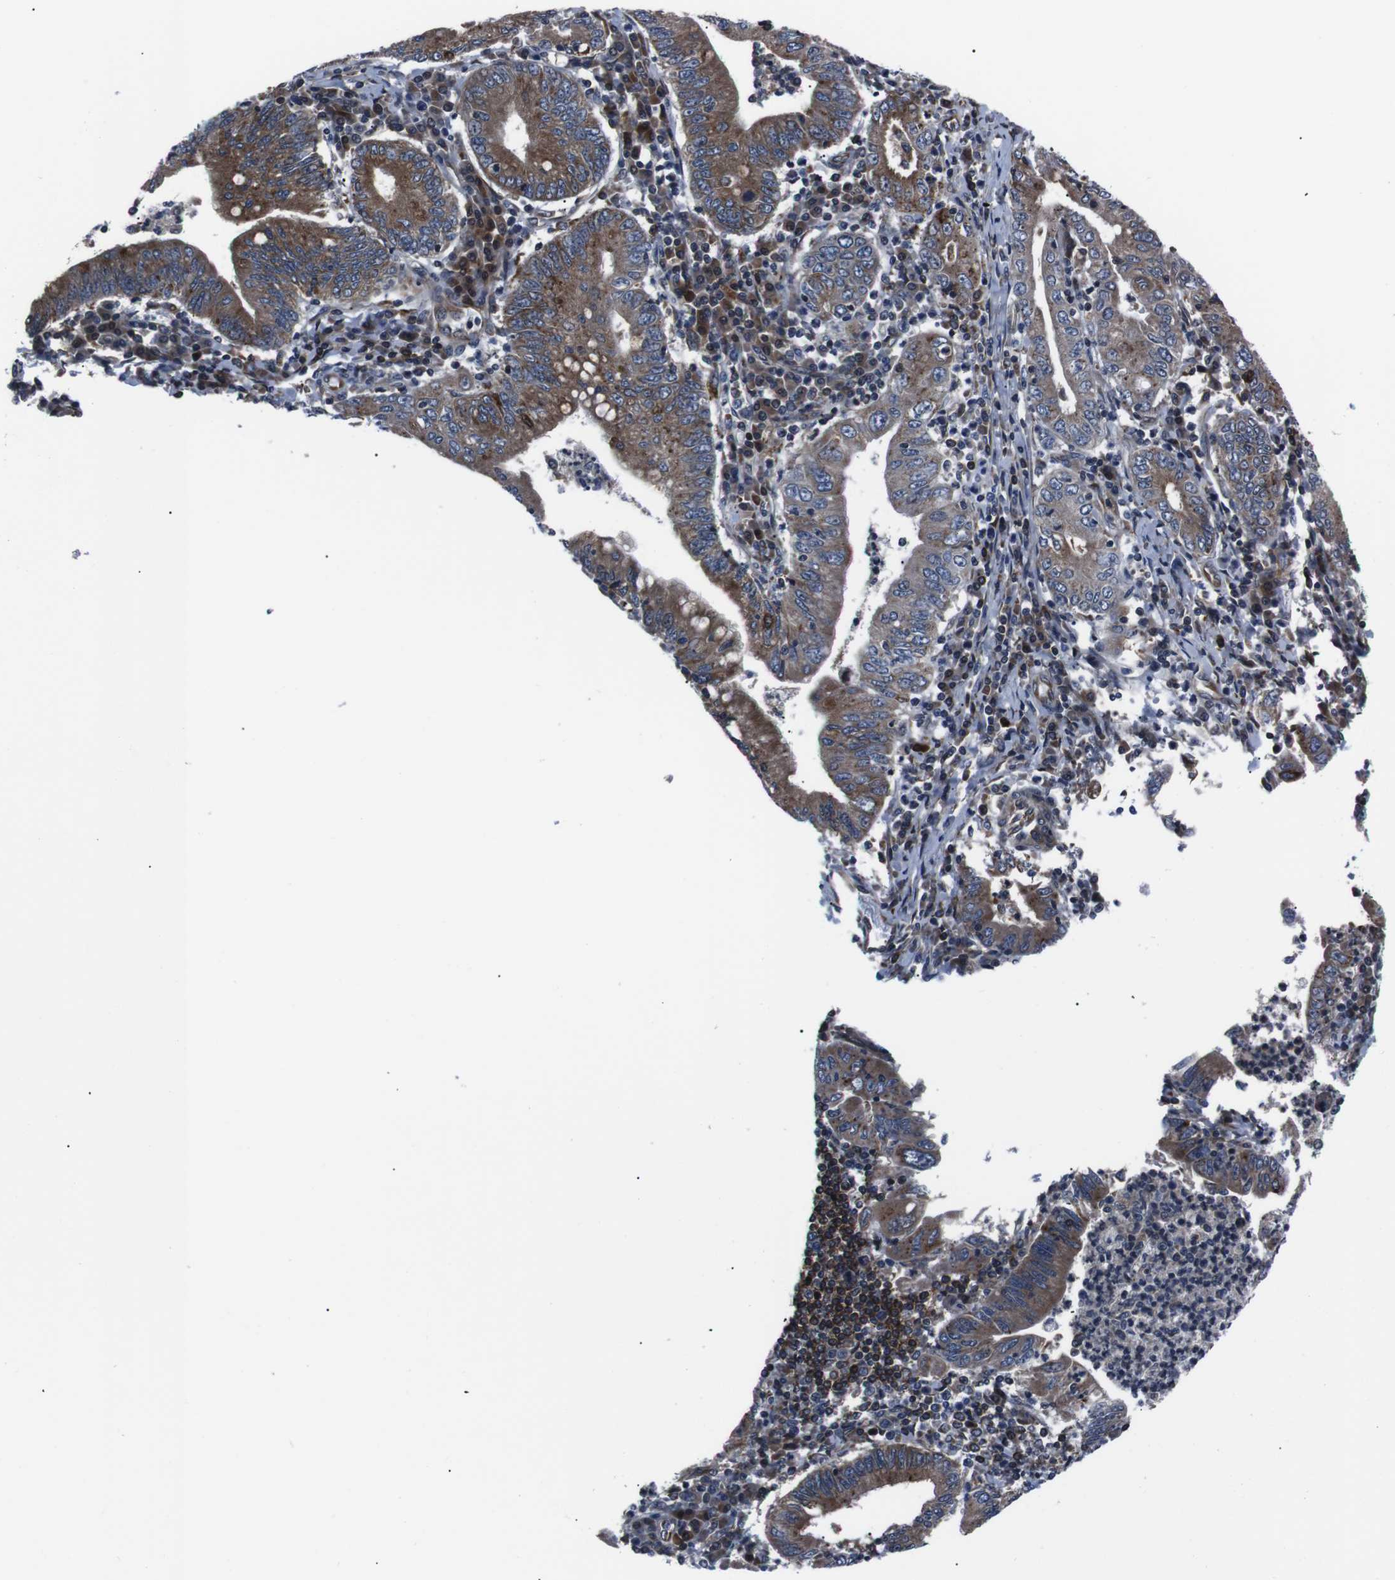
{"staining": {"intensity": "moderate", "quantity": ">75%", "location": "cytoplasmic/membranous"}, "tissue": "stomach cancer", "cell_type": "Tumor cells", "image_type": "cancer", "snomed": [{"axis": "morphology", "description": "Normal tissue, NOS"}, {"axis": "morphology", "description": "Adenocarcinoma, NOS"}, {"axis": "topography", "description": "Esophagus"}, {"axis": "topography", "description": "Stomach, upper"}, {"axis": "topography", "description": "Peripheral nerve tissue"}], "caption": "Stomach cancer stained for a protein reveals moderate cytoplasmic/membranous positivity in tumor cells. The staining was performed using DAB (3,3'-diaminobenzidine) to visualize the protein expression in brown, while the nuclei were stained in blue with hematoxylin (Magnification: 20x).", "gene": "EIF4A2", "patient": {"sex": "male", "age": 62}}